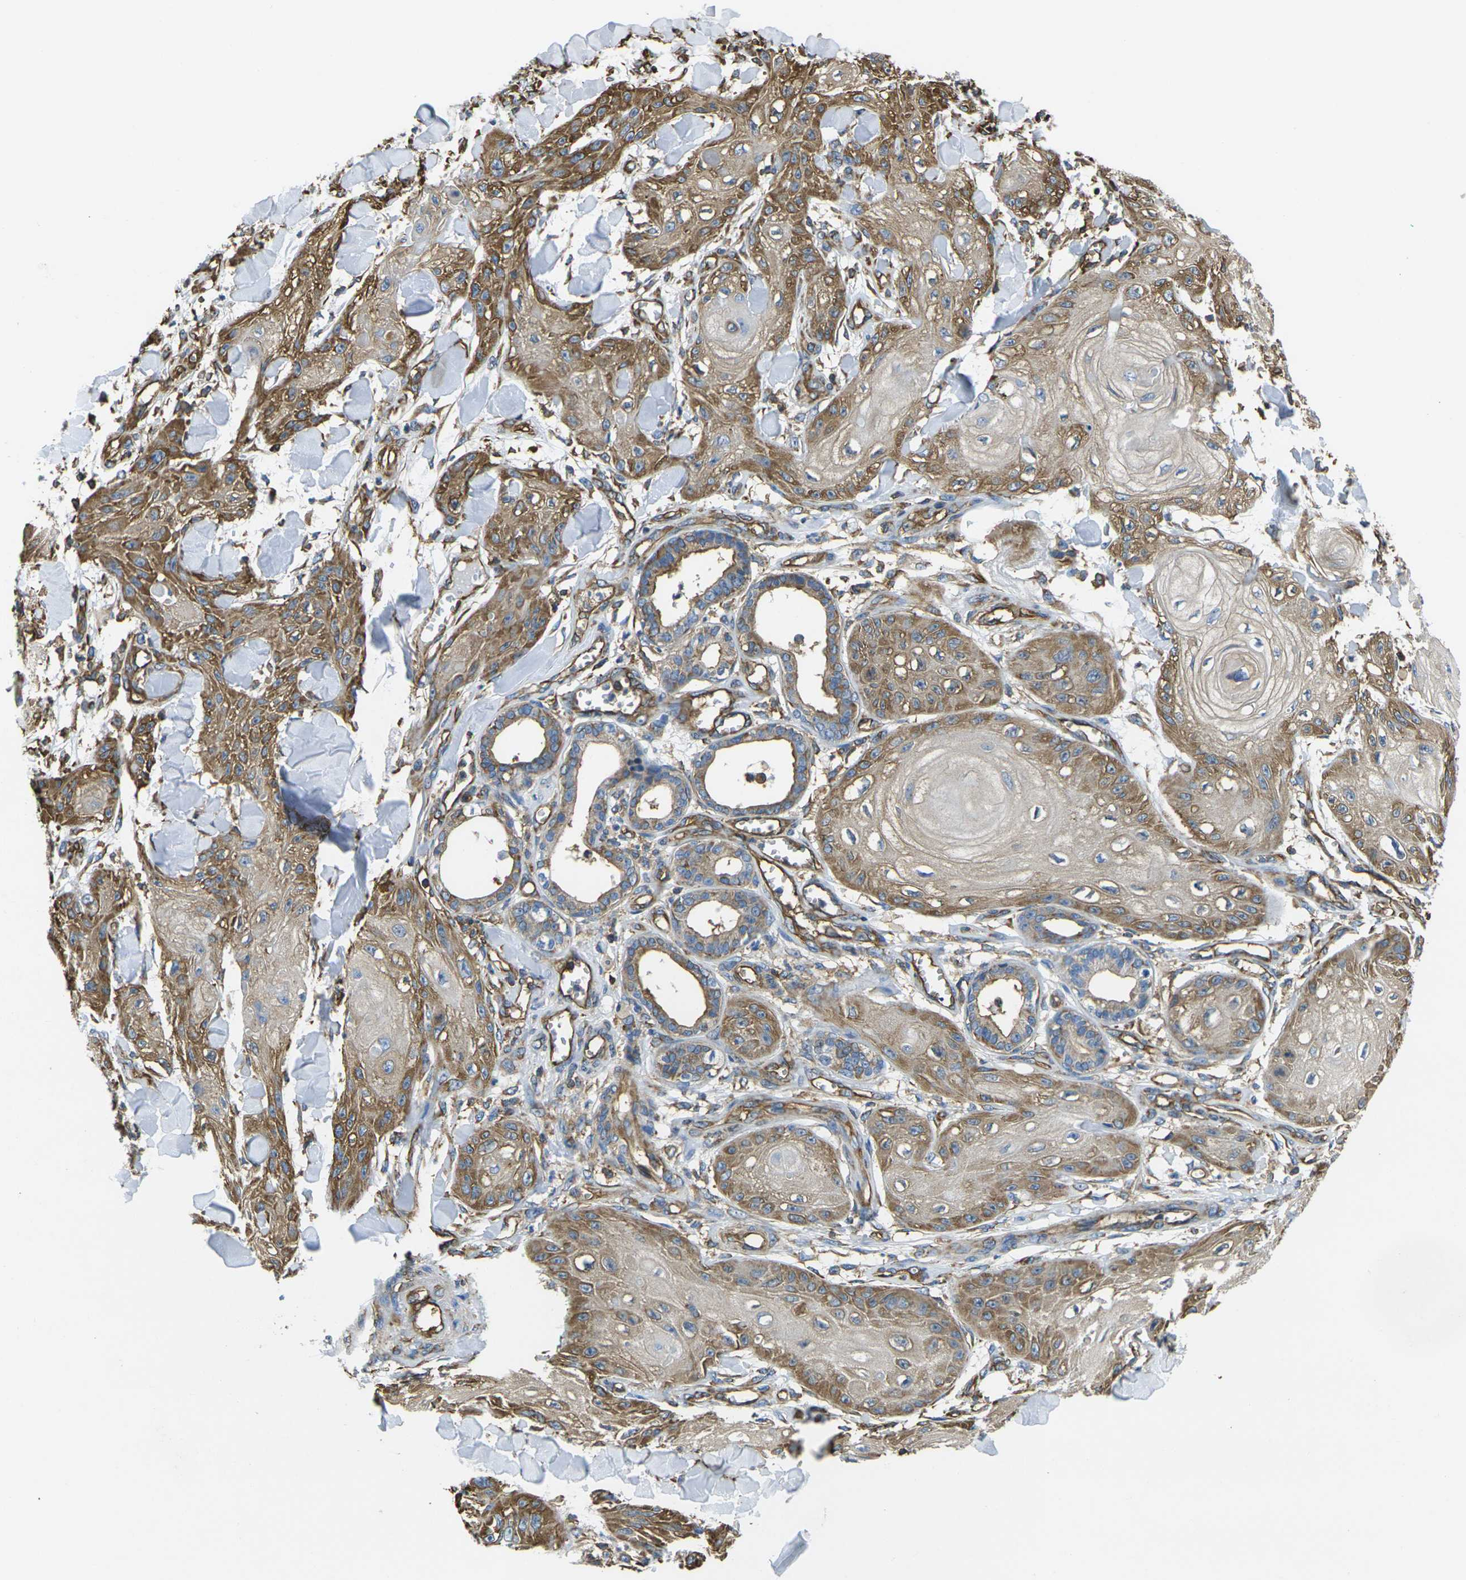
{"staining": {"intensity": "moderate", "quantity": ">75%", "location": "cytoplasmic/membranous"}, "tissue": "skin cancer", "cell_type": "Tumor cells", "image_type": "cancer", "snomed": [{"axis": "morphology", "description": "Squamous cell carcinoma, NOS"}, {"axis": "topography", "description": "Skin"}], "caption": "Brown immunohistochemical staining in human skin cancer shows moderate cytoplasmic/membranous expression in approximately >75% of tumor cells. Using DAB (3,3'-diaminobenzidine) (brown) and hematoxylin (blue) stains, captured at high magnification using brightfield microscopy.", "gene": "FAM110D", "patient": {"sex": "male", "age": 74}}